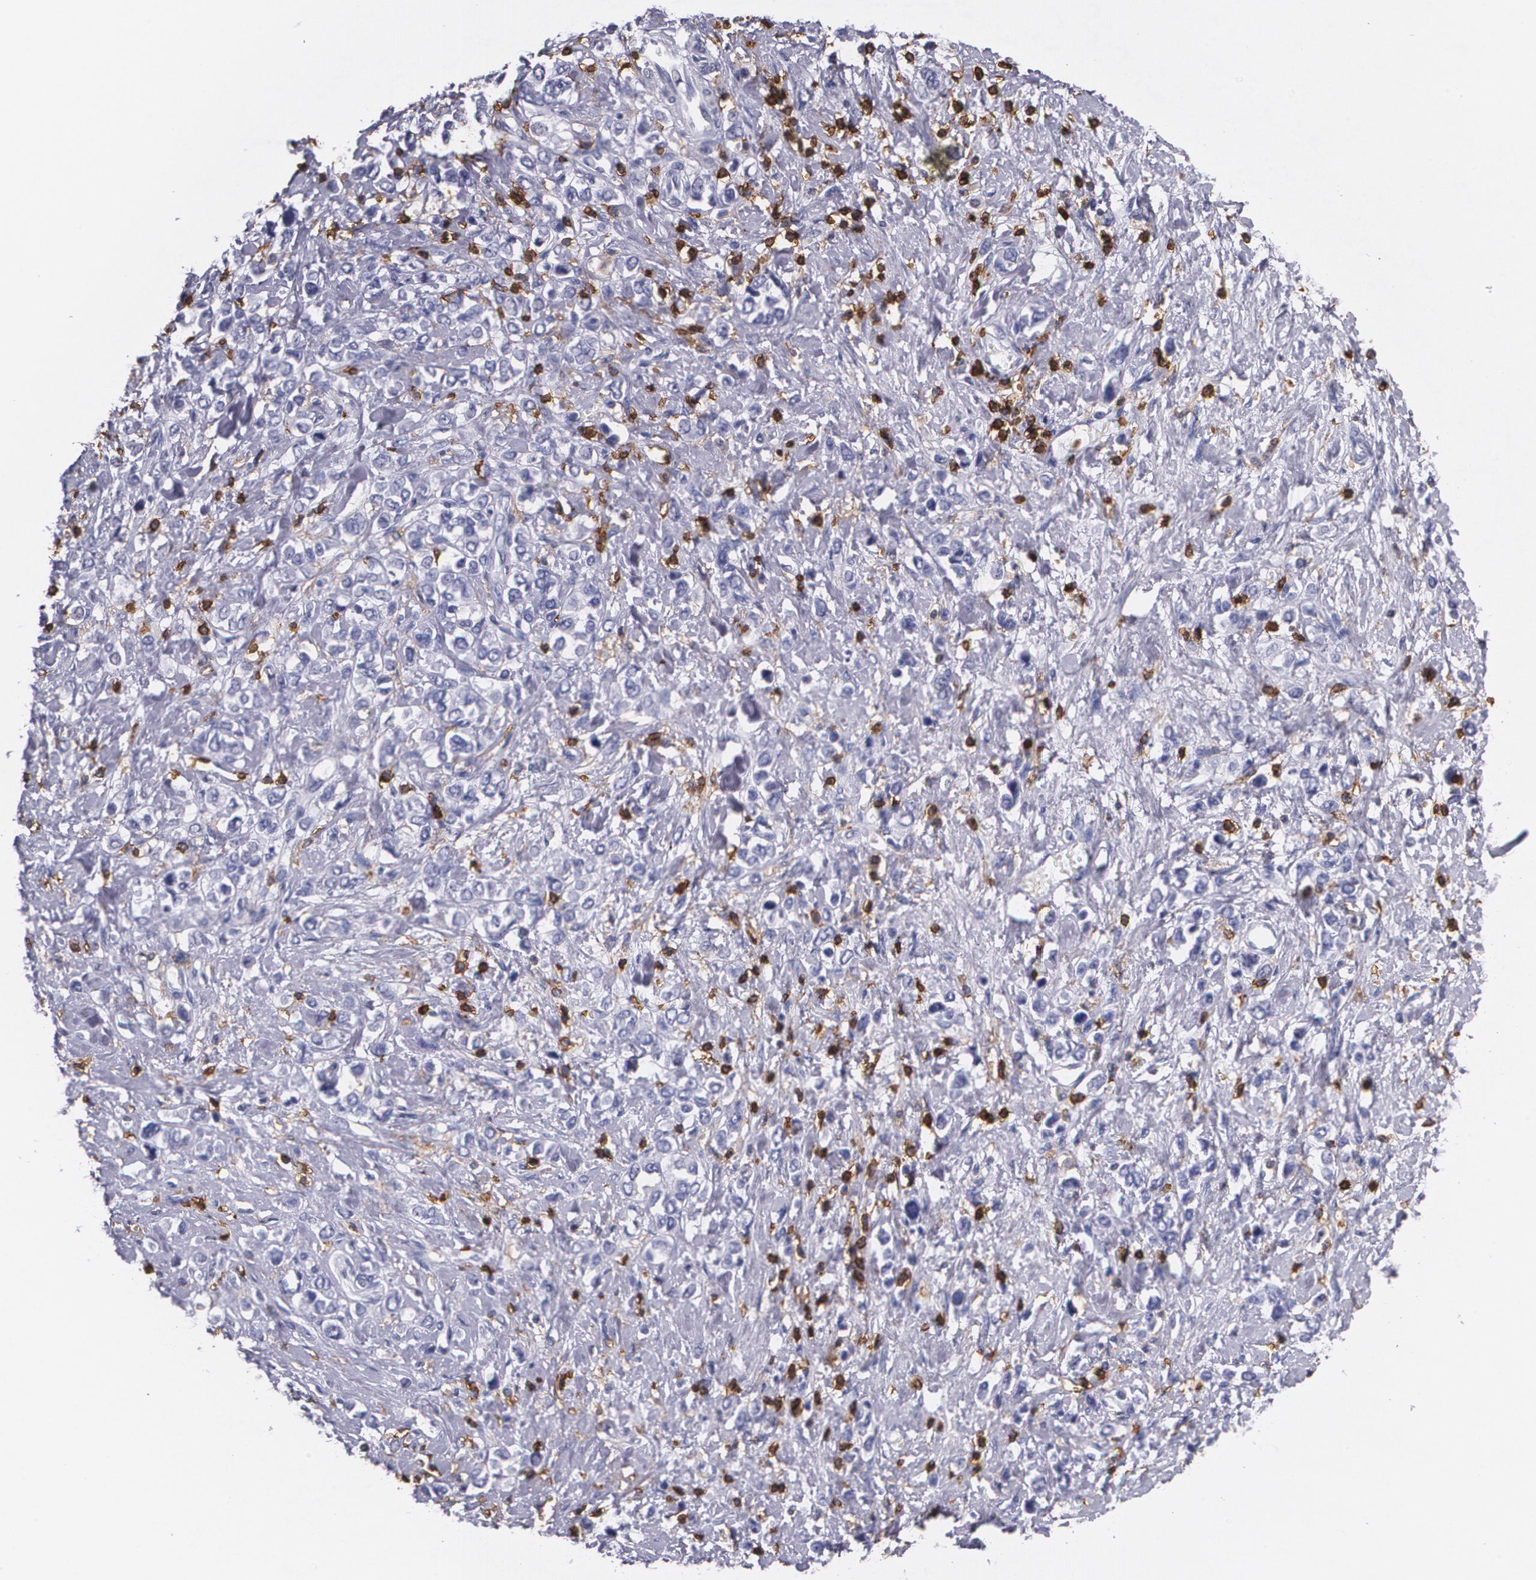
{"staining": {"intensity": "negative", "quantity": "none", "location": "none"}, "tissue": "stomach cancer", "cell_type": "Tumor cells", "image_type": "cancer", "snomed": [{"axis": "morphology", "description": "Adenocarcinoma, NOS"}, {"axis": "topography", "description": "Stomach, upper"}], "caption": "Immunohistochemistry micrograph of human stomach adenocarcinoma stained for a protein (brown), which displays no staining in tumor cells. Nuclei are stained in blue.", "gene": "PTPRC", "patient": {"sex": "male", "age": 76}}